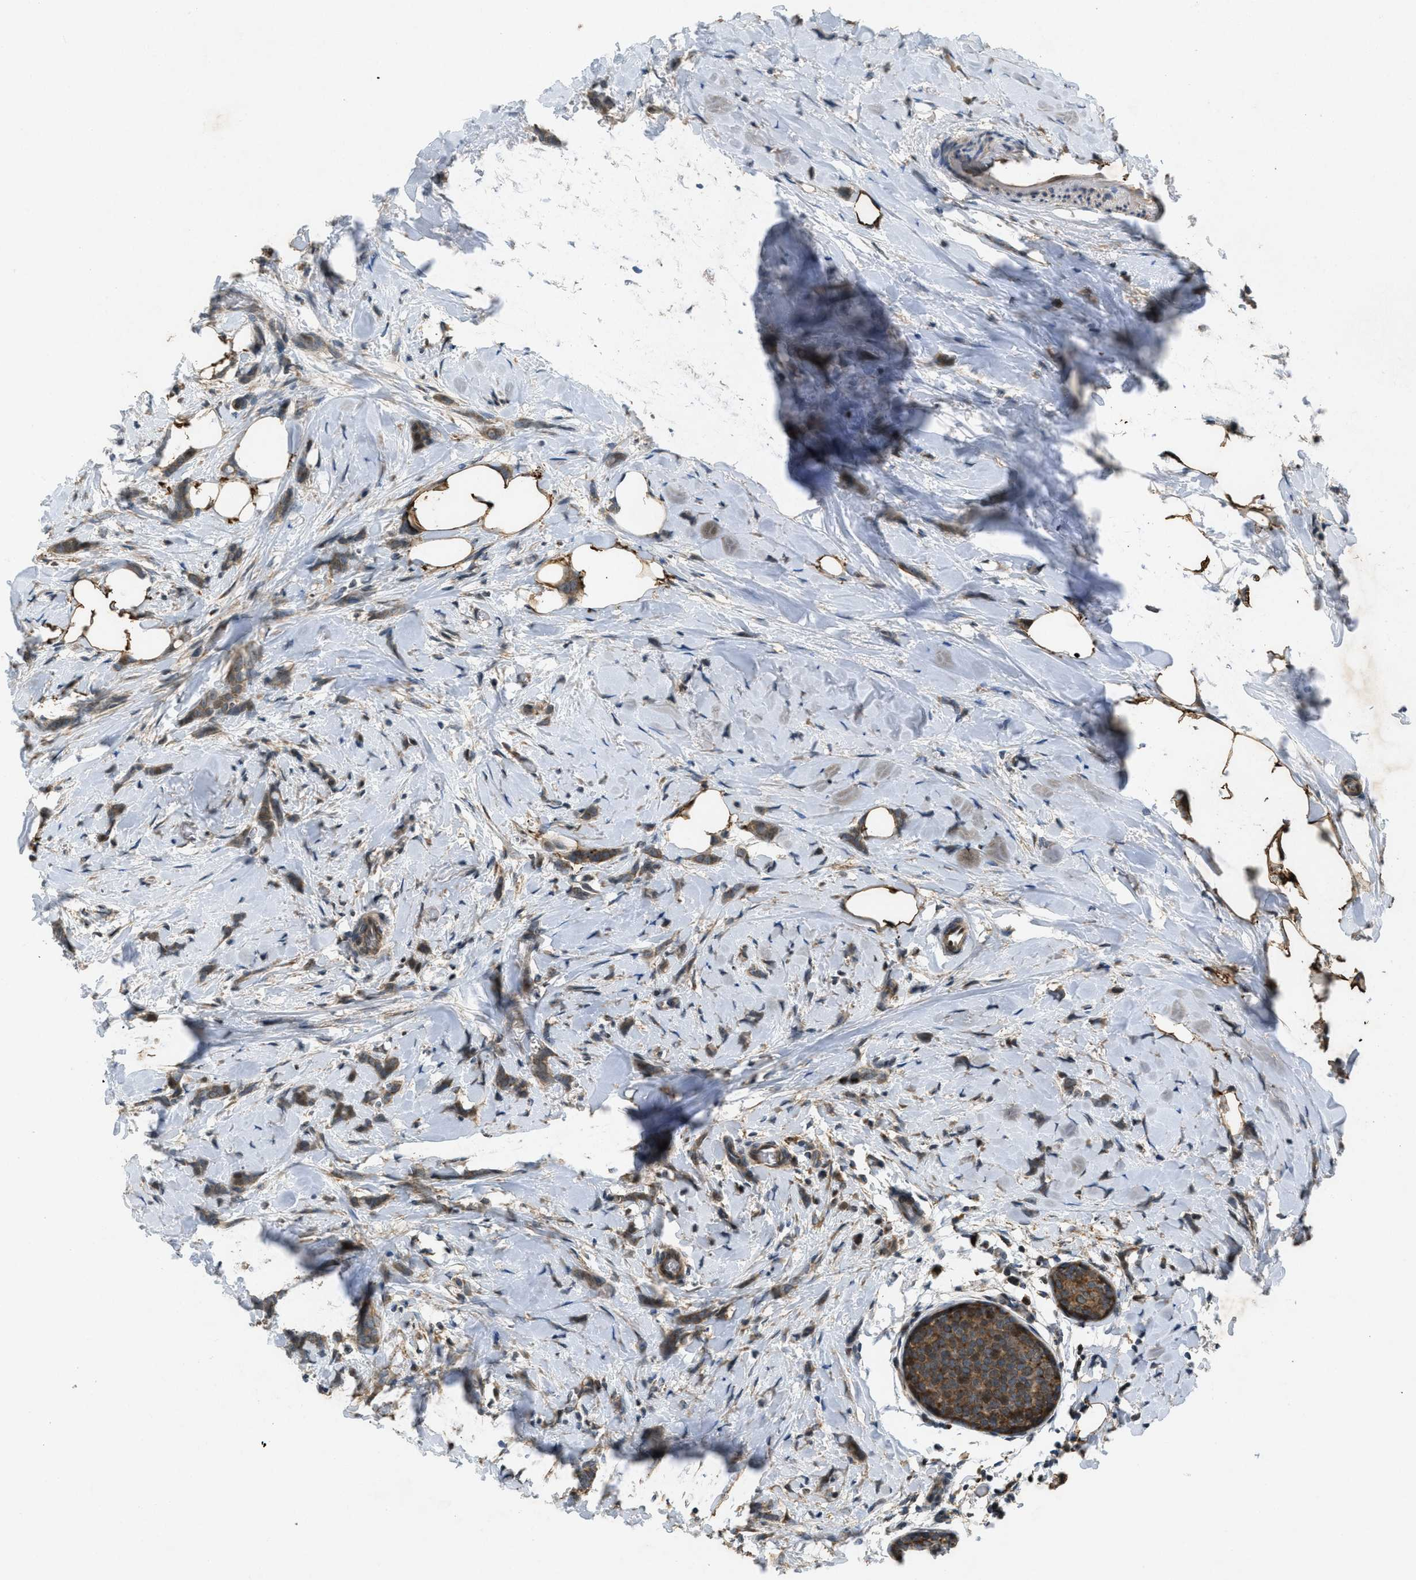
{"staining": {"intensity": "moderate", "quantity": ">75%", "location": "cytoplasmic/membranous"}, "tissue": "breast cancer", "cell_type": "Tumor cells", "image_type": "cancer", "snomed": [{"axis": "morphology", "description": "Lobular carcinoma, in situ"}, {"axis": "morphology", "description": "Lobular carcinoma"}, {"axis": "topography", "description": "Breast"}], "caption": "DAB (3,3'-diaminobenzidine) immunohistochemical staining of human breast lobular carcinoma in situ displays moderate cytoplasmic/membranous protein expression in about >75% of tumor cells.", "gene": "PPP1R15A", "patient": {"sex": "female", "age": 41}}